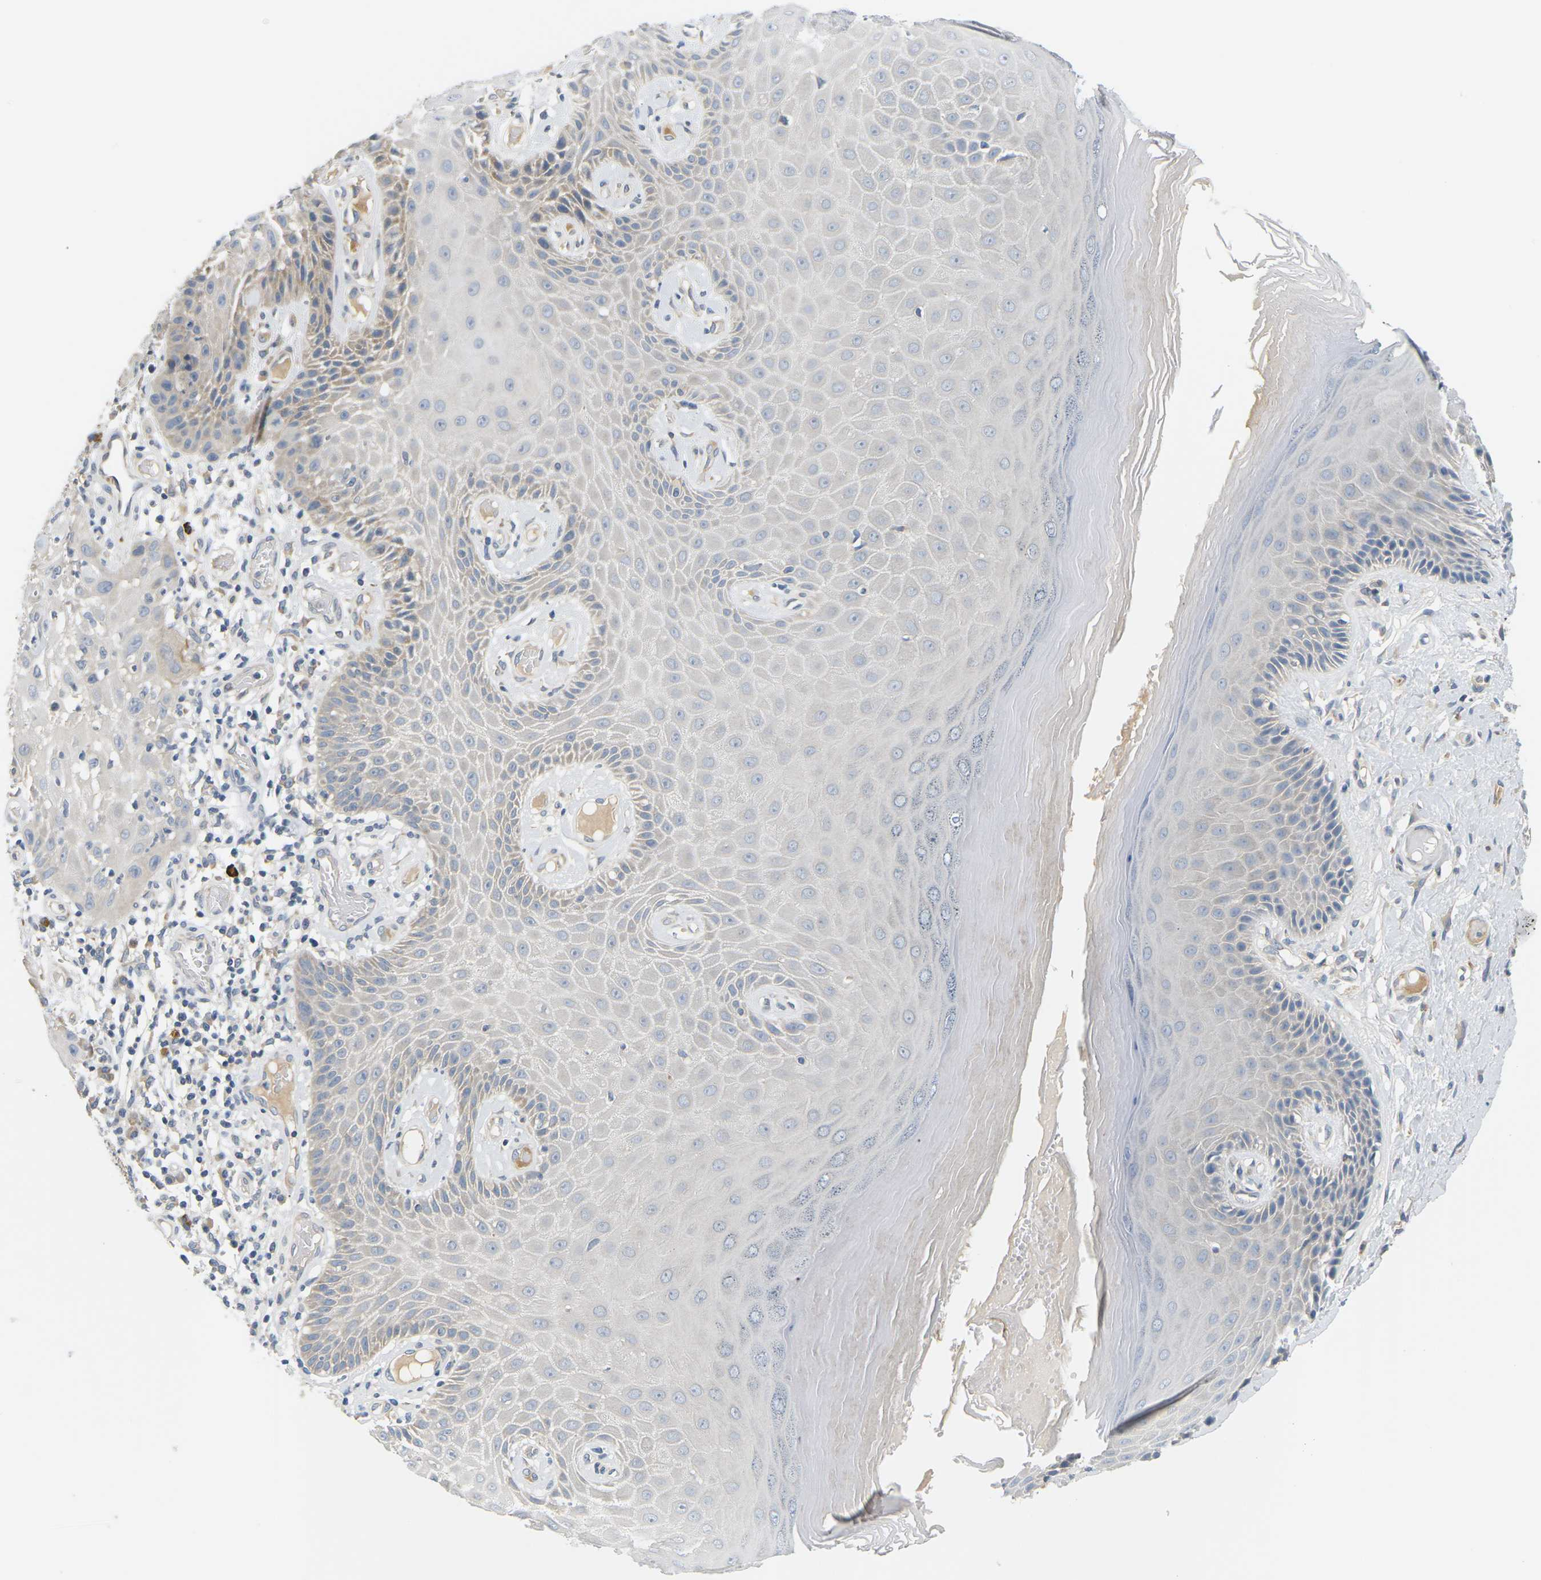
{"staining": {"intensity": "weak", "quantity": "<25%", "location": "cytoplasmic/membranous"}, "tissue": "skin", "cell_type": "Epidermal cells", "image_type": "normal", "snomed": [{"axis": "morphology", "description": "Normal tissue, NOS"}, {"axis": "topography", "description": "Vulva"}], "caption": "Immunohistochemistry image of benign skin: skin stained with DAB exhibits no significant protein expression in epidermal cells.", "gene": "EVA1C", "patient": {"sex": "female", "age": 73}}